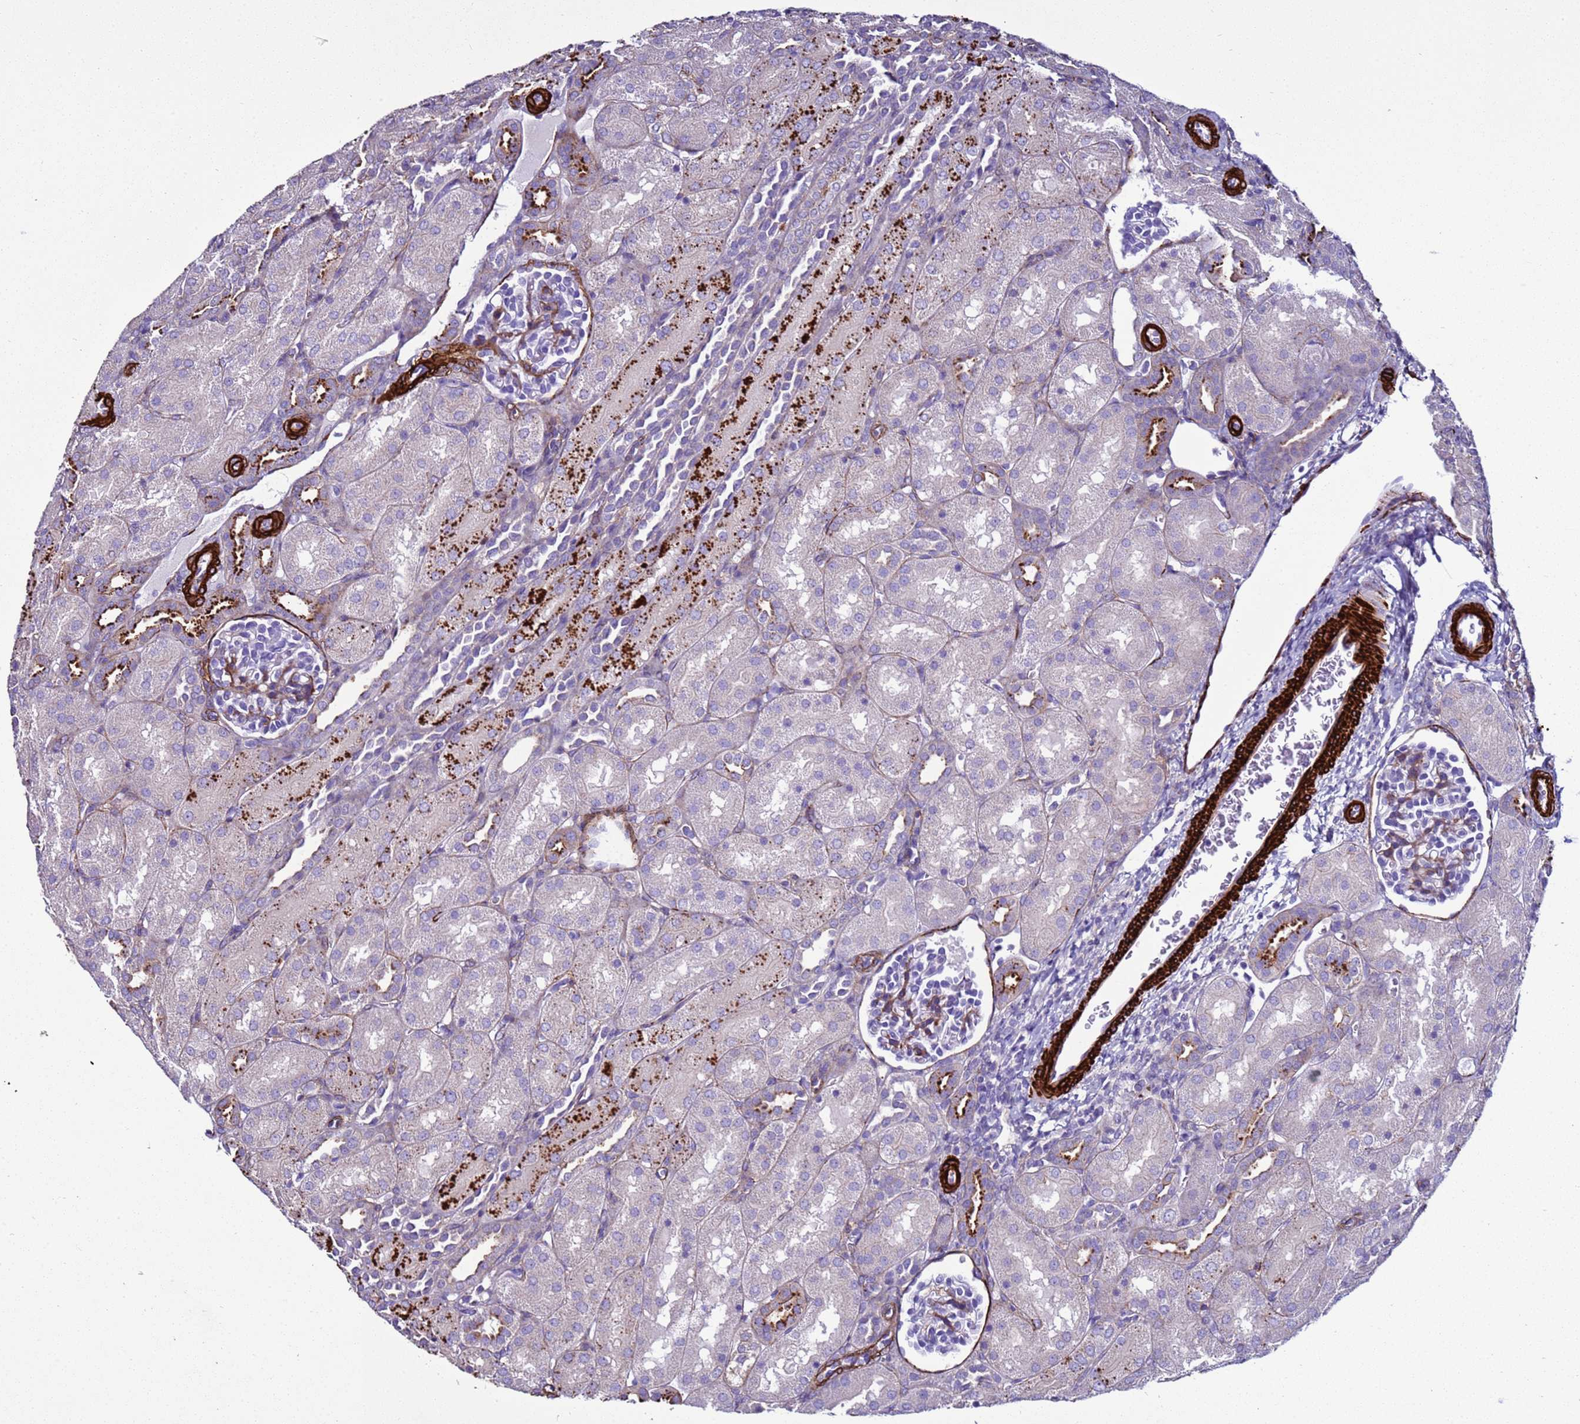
{"staining": {"intensity": "moderate", "quantity": "<25%", "location": "cytoplasmic/membranous"}, "tissue": "kidney", "cell_type": "Cells in glomeruli", "image_type": "normal", "snomed": [{"axis": "morphology", "description": "Normal tissue, NOS"}, {"axis": "topography", "description": "Kidney"}], "caption": "This is a photomicrograph of immunohistochemistry (IHC) staining of benign kidney, which shows moderate expression in the cytoplasmic/membranous of cells in glomeruli.", "gene": "RABL2A", "patient": {"sex": "male", "age": 1}}